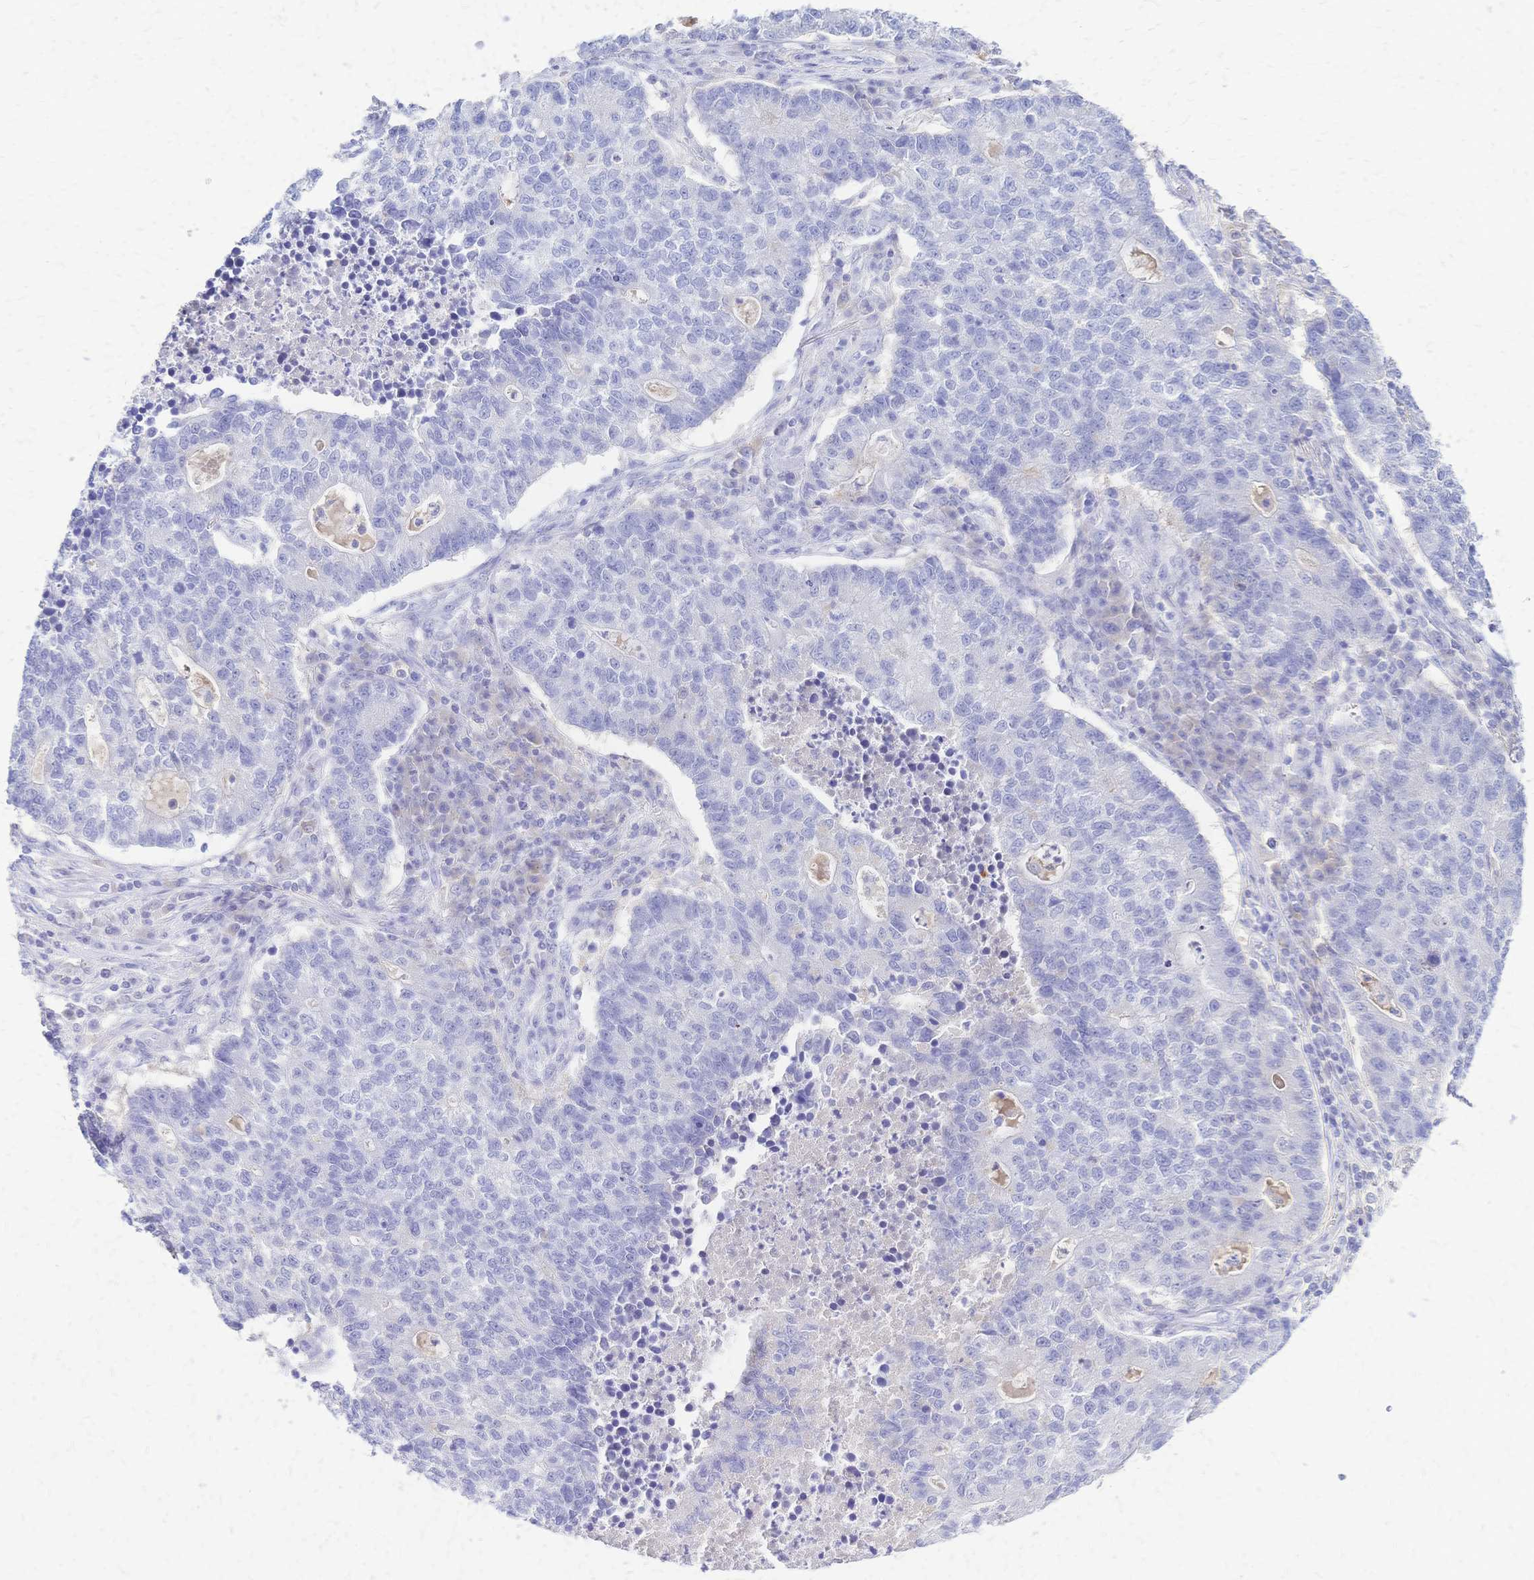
{"staining": {"intensity": "negative", "quantity": "none", "location": "none"}, "tissue": "lung cancer", "cell_type": "Tumor cells", "image_type": "cancer", "snomed": [{"axis": "morphology", "description": "Adenocarcinoma, NOS"}, {"axis": "topography", "description": "Lung"}], "caption": "The photomicrograph displays no significant expression in tumor cells of lung cancer.", "gene": "FA2H", "patient": {"sex": "male", "age": 57}}